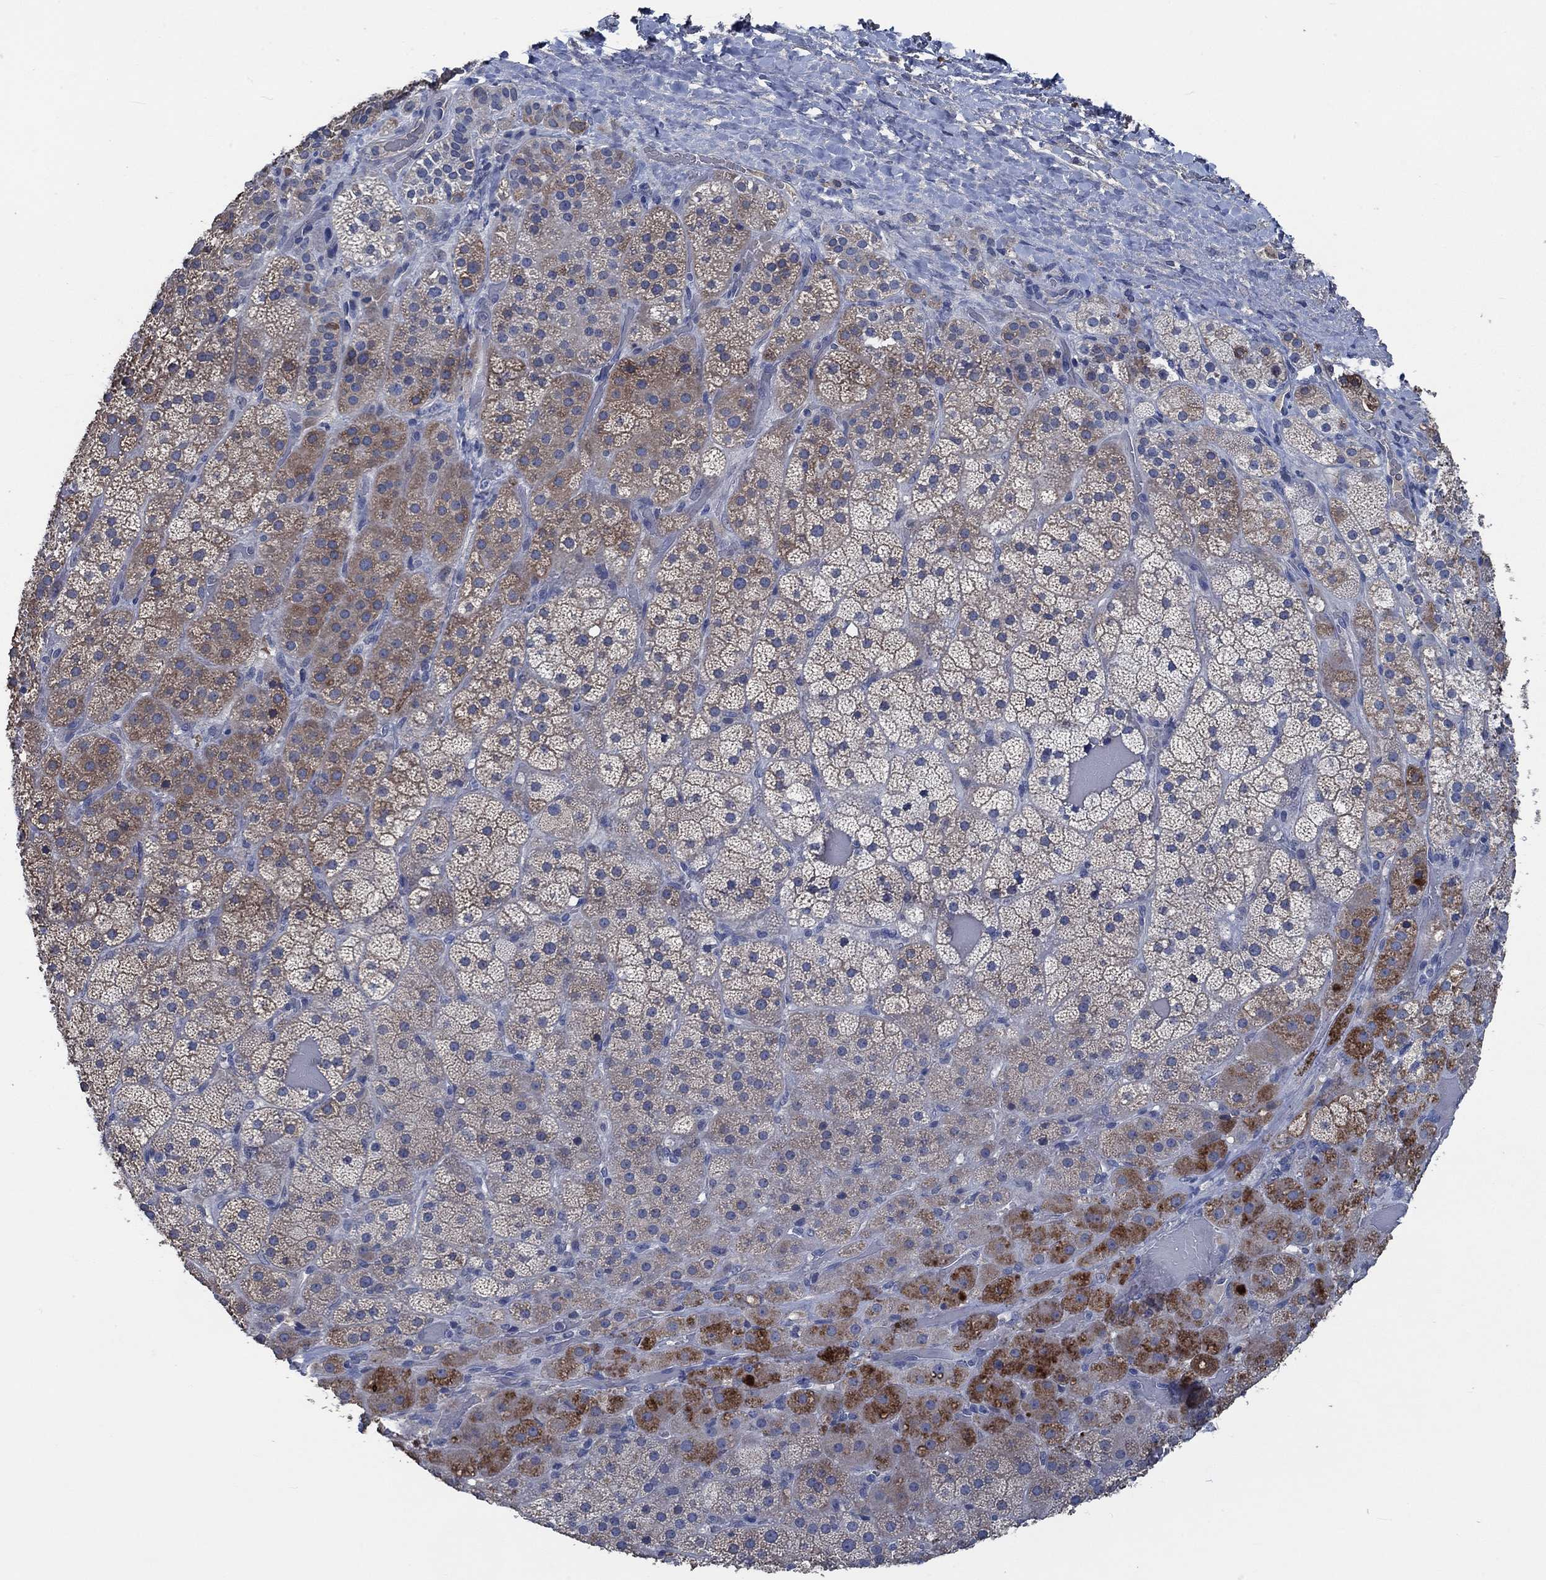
{"staining": {"intensity": "strong", "quantity": "<25%", "location": "cytoplasmic/membranous"}, "tissue": "adrenal gland", "cell_type": "Glandular cells", "image_type": "normal", "snomed": [{"axis": "morphology", "description": "Normal tissue, NOS"}, {"axis": "topography", "description": "Adrenal gland"}], "caption": "Immunohistochemistry photomicrograph of normal human adrenal gland stained for a protein (brown), which exhibits medium levels of strong cytoplasmic/membranous expression in about <25% of glandular cells.", "gene": "OBSCN", "patient": {"sex": "male", "age": 57}}